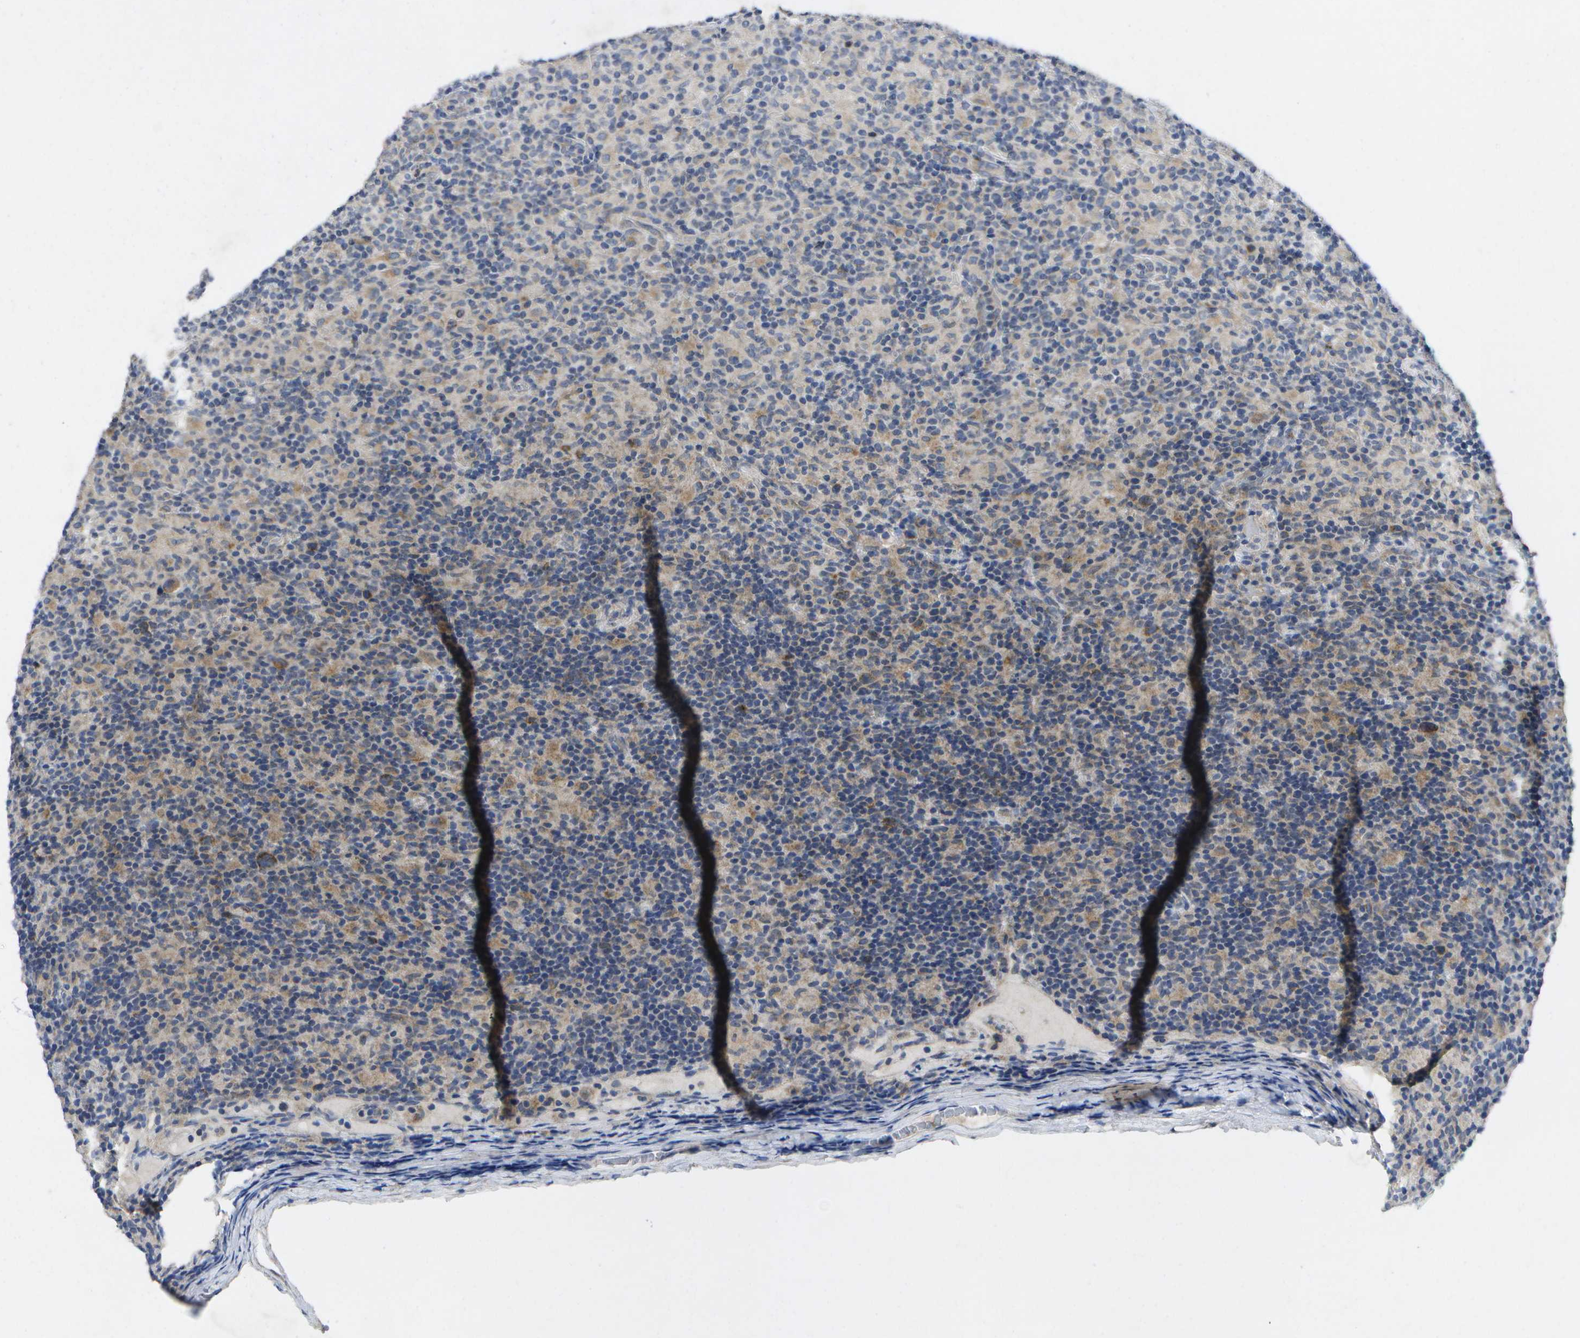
{"staining": {"intensity": "moderate", "quantity": "25%-75%", "location": "cytoplasmic/membranous"}, "tissue": "lymphoma", "cell_type": "Tumor cells", "image_type": "cancer", "snomed": [{"axis": "morphology", "description": "Hodgkin's disease, NOS"}, {"axis": "topography", "description": "Lymph node"}], "caption": "Moderate cytoplasmic/membranous positivity is identified in approximately 25%-75% of tumor cells in Hodgkin's disease. The protein is shown in brown color, while the nuclei are stained blue.", "gene": "KDELR1", "patient": {"sex": "male", "age": 70}}